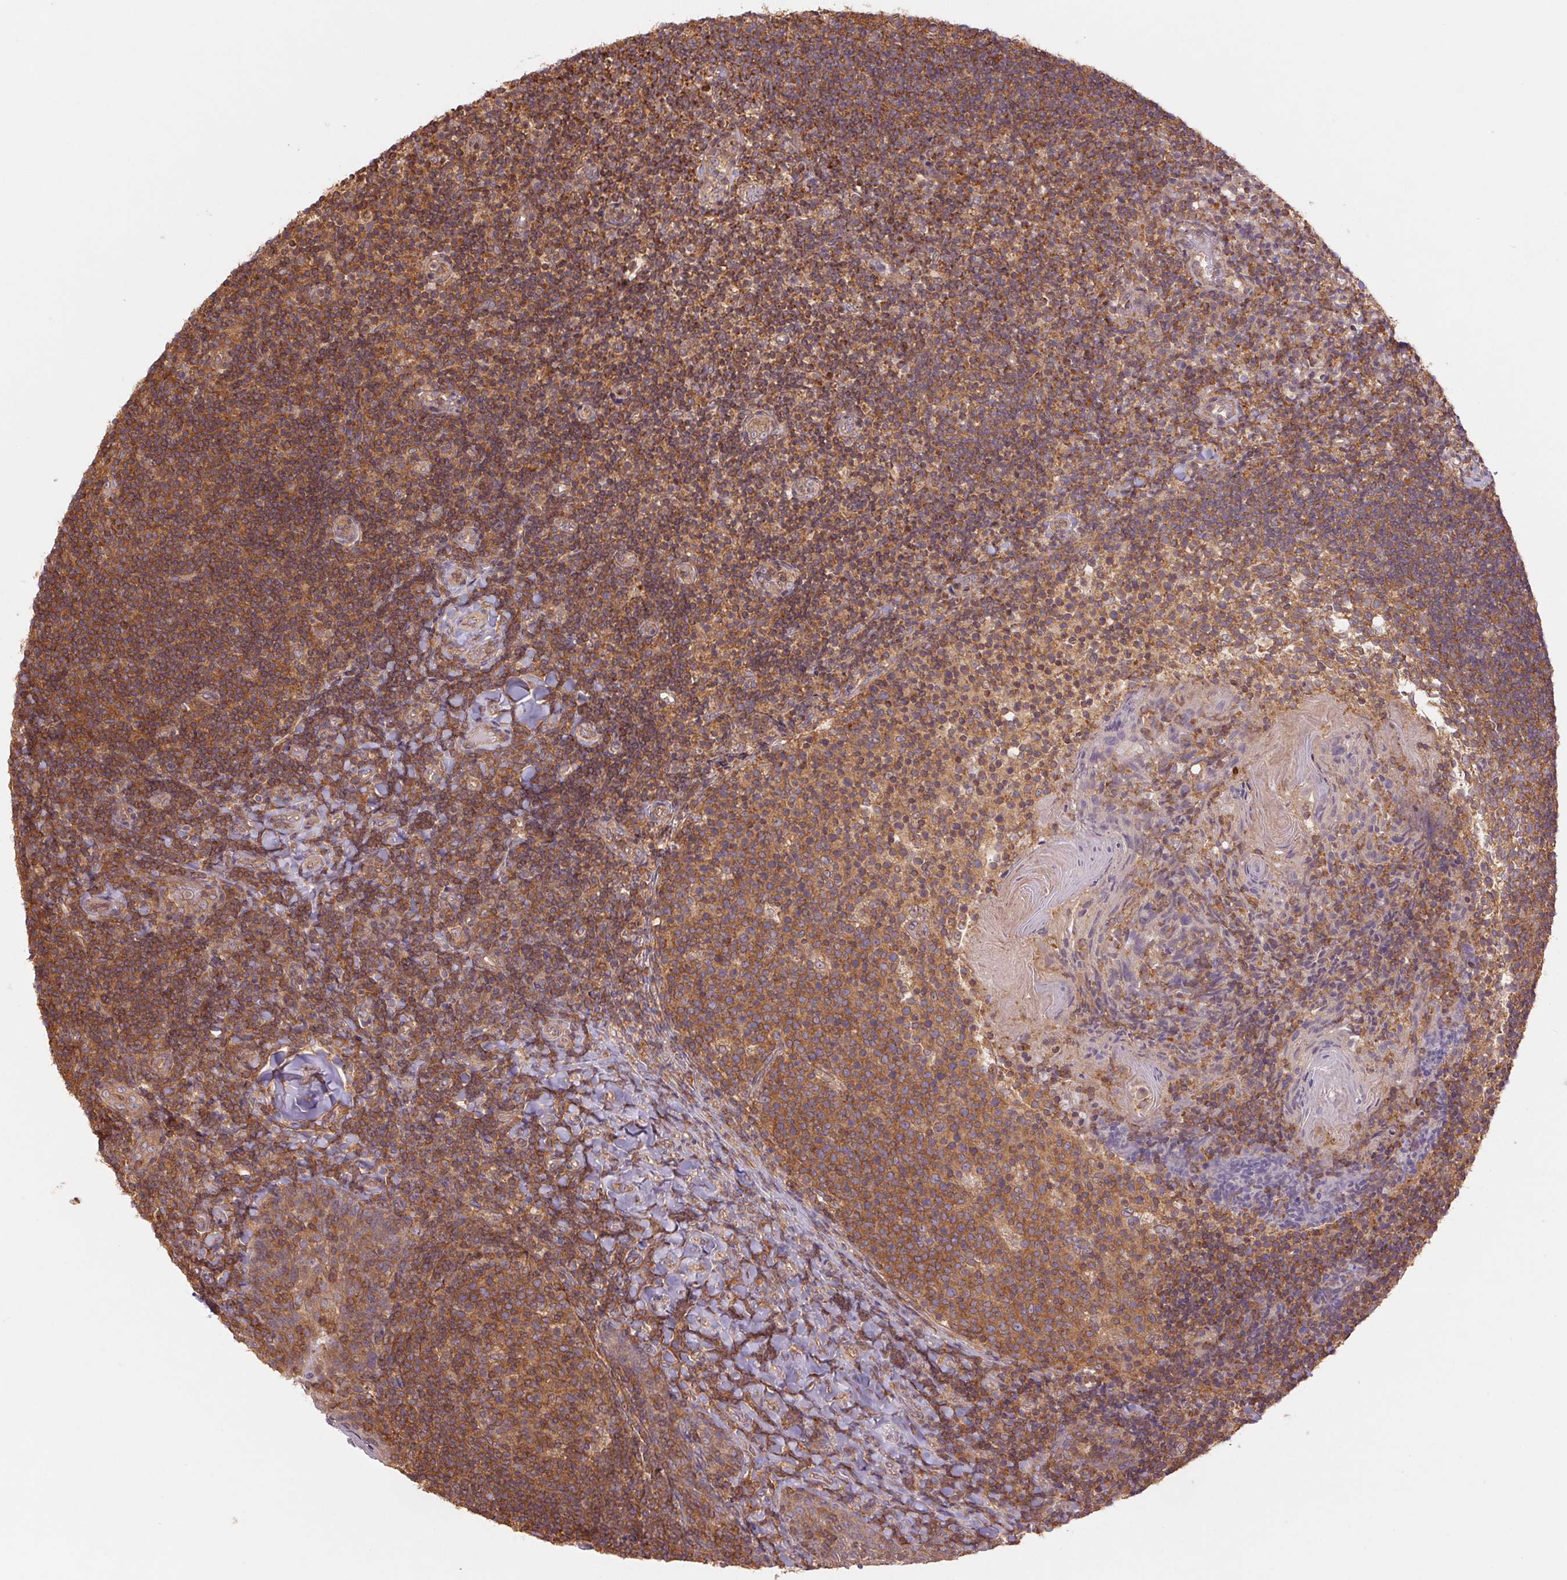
{"staining": {"intensity": "moderate", "quantity": ">75%", "location": "cytoplasmic/membranous"}, "tissue": "tonsil", "cell_type": "Germinal center cells", "image_type": "normal", "snomed": [{"axis": "morphology", "description": "Normal tissue, NOS"}, {"axis": "topography", "description": "Tonsil"}], "caption": "IHC staining of normal tonsil, which shows medium levels of moderate cytoplasmic/membranous staining in about >75% of germinal center cells indicating moderate cytoplasmic/membranous protein positivity. The staining was performed using DAB (brown) for protein detection and nuclei were counterstained in hematoxylin (blue).", "gene": "TUBA1A", "patient": {"sex": "female", "age": 10}}